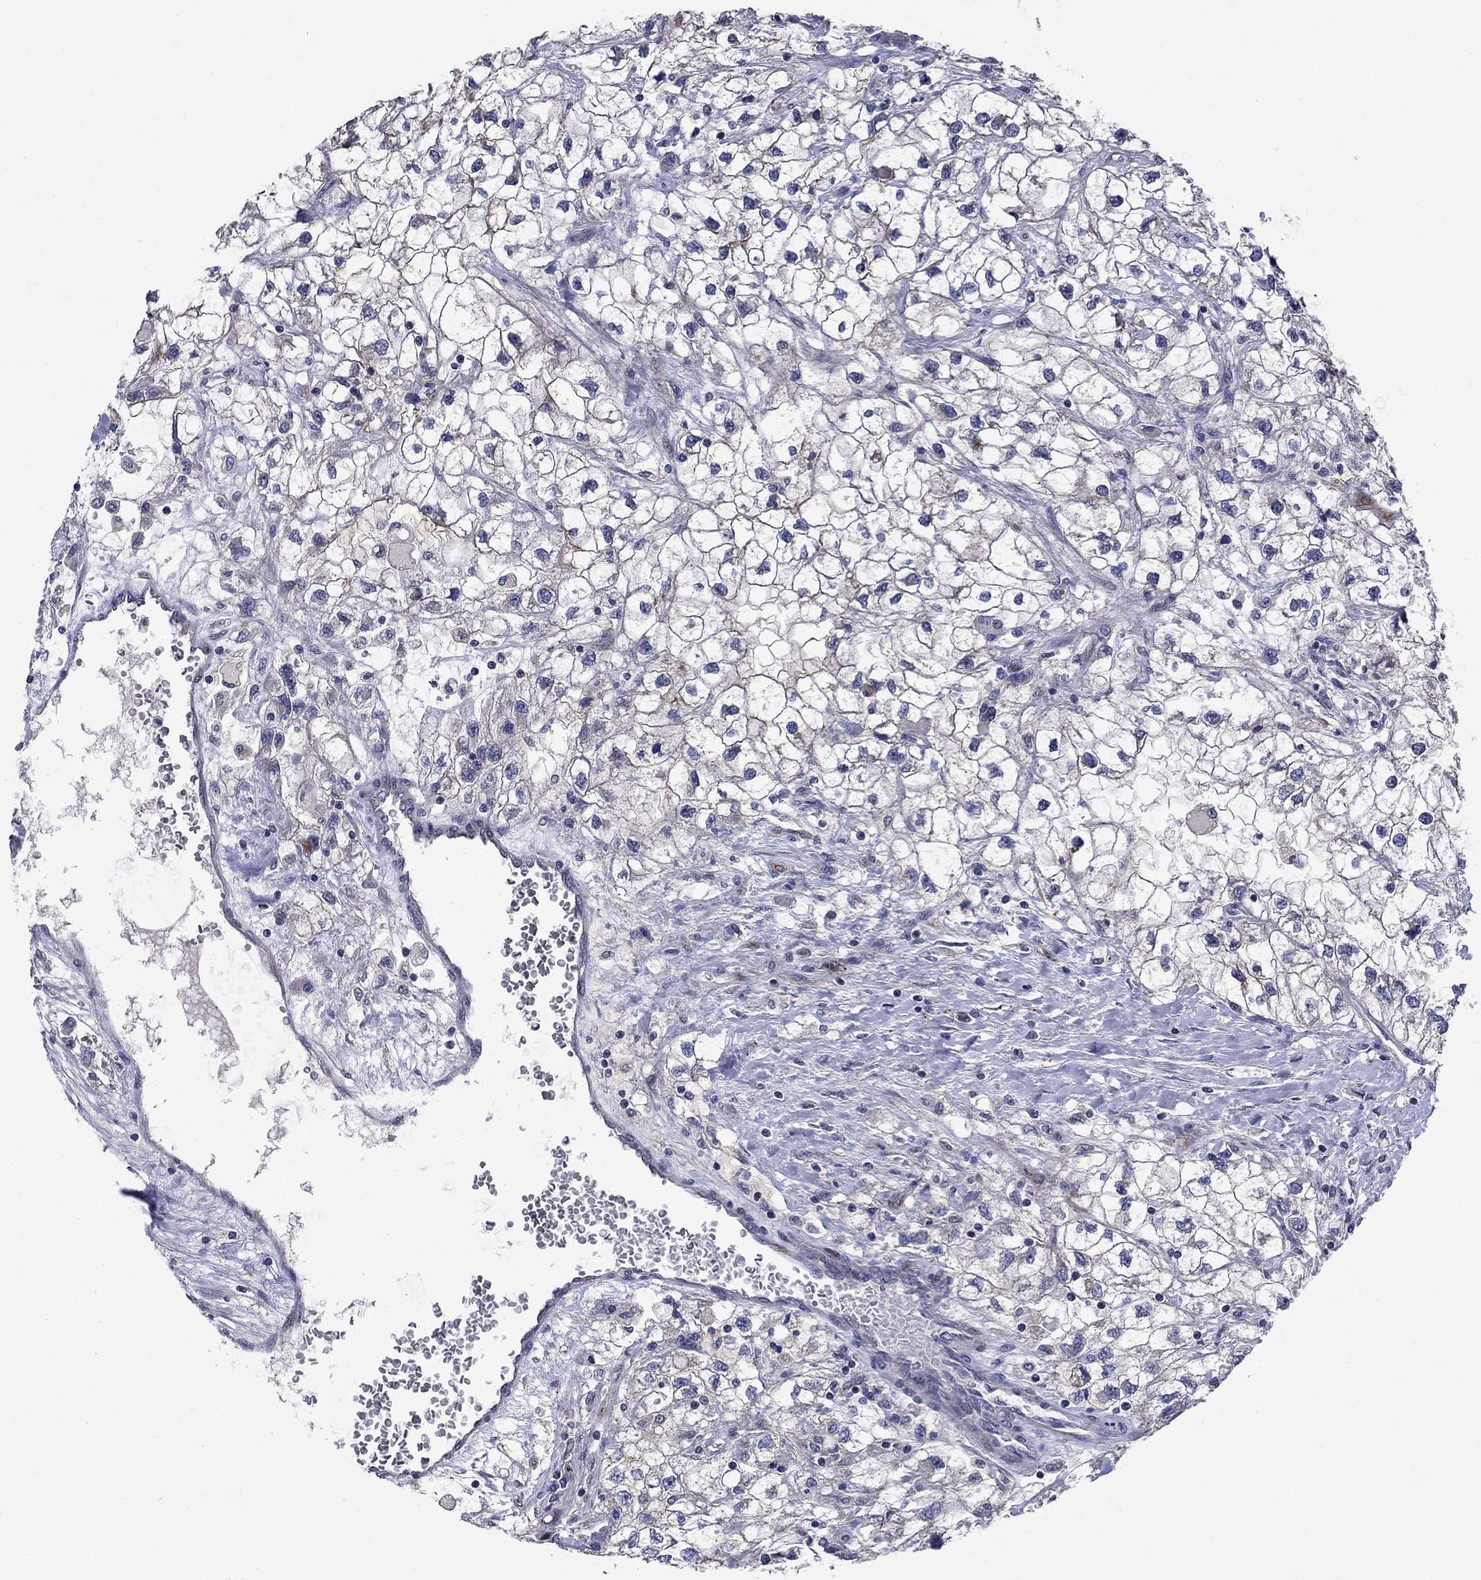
{"staining": {"intensity": "negative", "quantity": "none", "location": "none"}, "tissue": "renal cancer", "cell_type": "Tumor cells", "image_type": "cancer", "snomed": [{"axis": "morphology", "description": "Adenocarcinoma, NOS"}, {"axis": "topography", "description": "Kidney"}], "caption": "Protein analysis of renal cancer displays no significant expression in tumor cells. The staining was performed using DAB to visualize the protein expression in brown, while the nuclei were stained in blue with hematoxylin (Magnification: 20x).", "gene": "SLC7A1", "patient": {"sex": "male", "age": 59}}